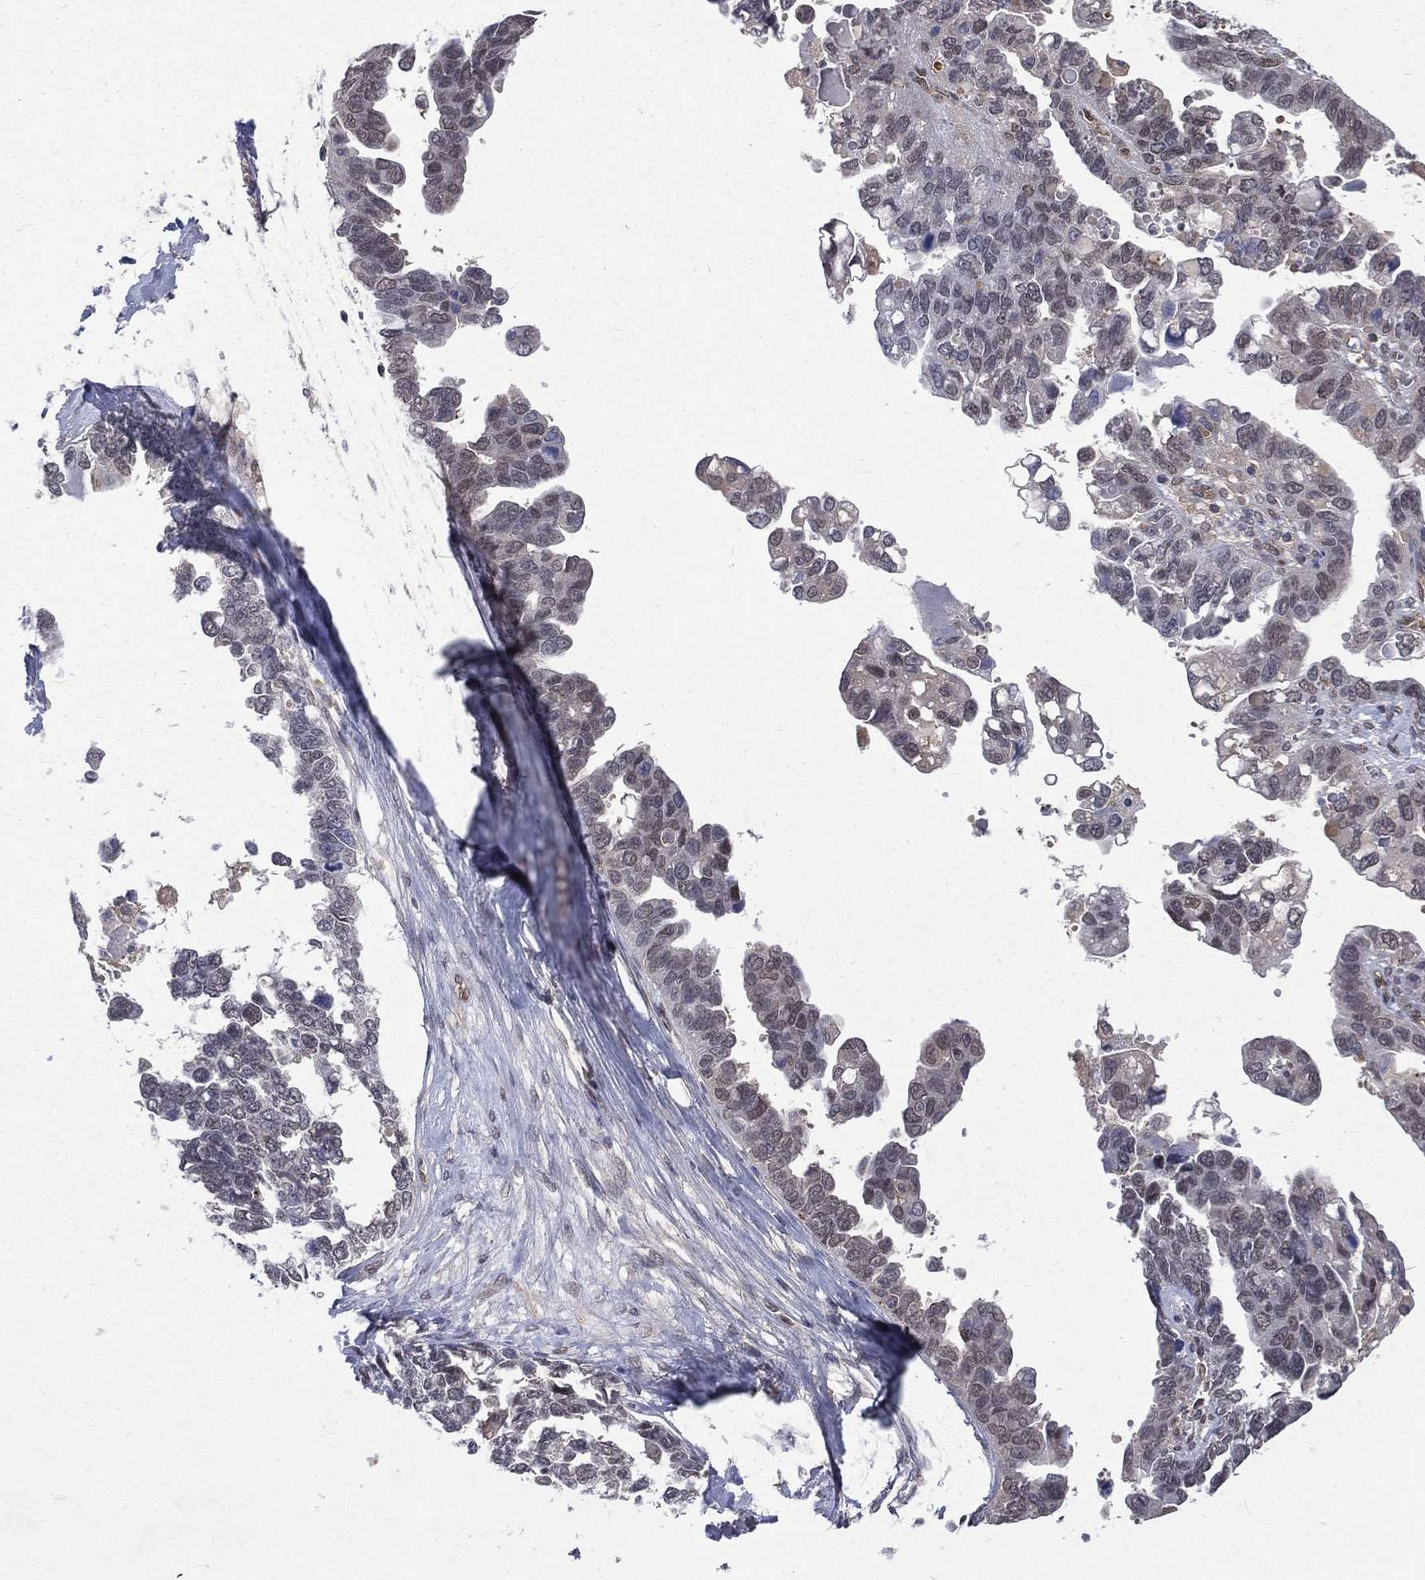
{"staining": {"intensity": "negative", "quantity": "none", "location": "none"}, "tissue": "ovarian cancer", "cell_type": "Tumor cells", "image_type": "cancer", "snomed": [{"axis": "morphology", "description": "Cystadenocarcinoma, serous, NOS"}, {"axis": "topography", "description": "Ovary"}], "caption": "A high-resolution photomicrograph shows immunohistochemistry staining of ovarian cancer (serous cystadenocarcinoma), which demonstrates no significant expression in tumor cells.", "gene": "GMPR2", "patient": {"sex": "female", "age": 69}}